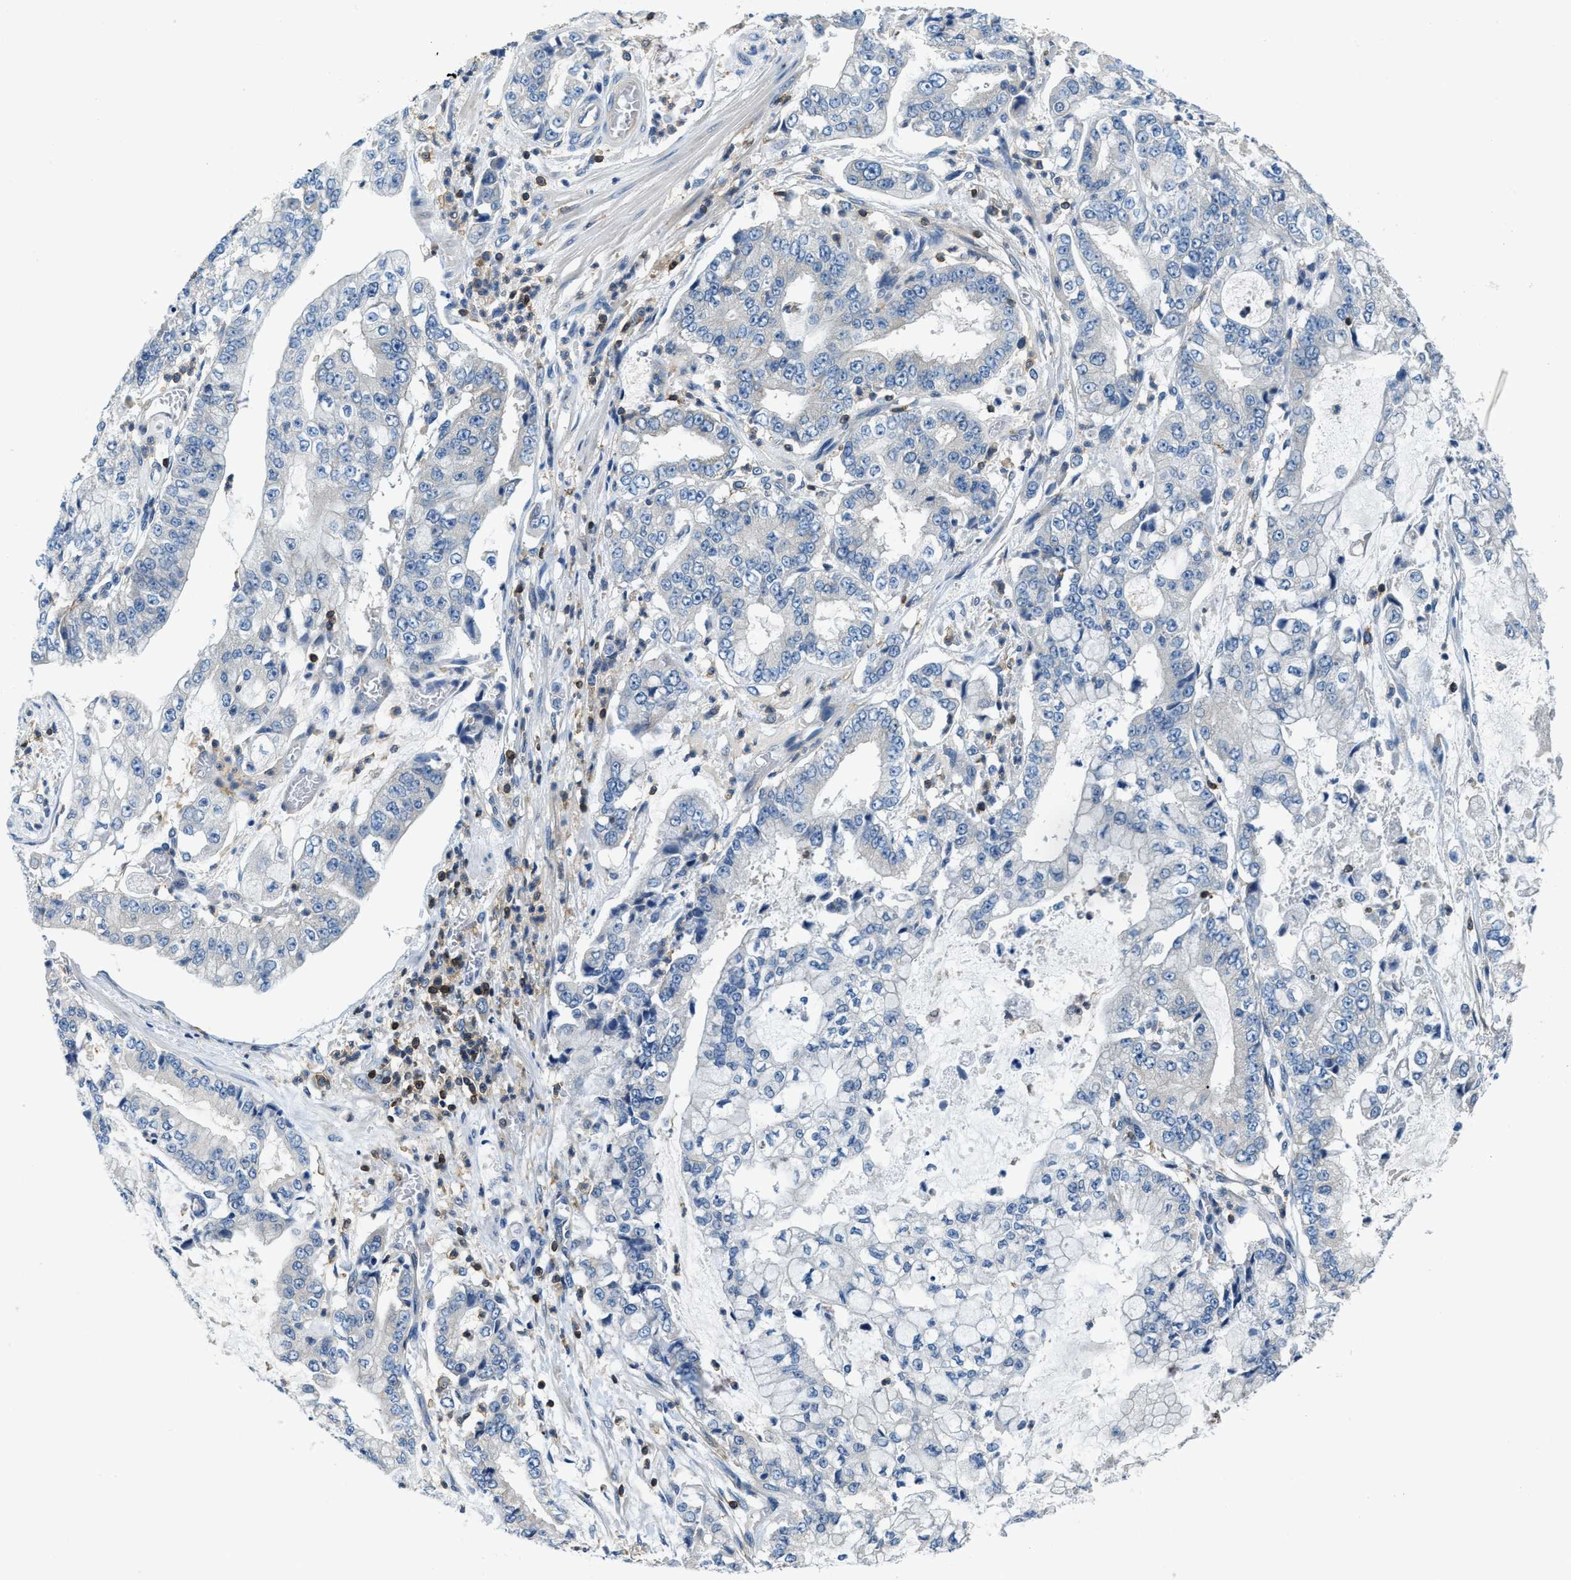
{"staining": {"intensity": "negative", "quantity": "none", "location": "none"}, "tissue": "stomach cancer", "cell_type": "Tumor cells", "image_type": "cancer", "snomed": [{"axis": "morphology", "description": "Adenocarcinoma, NOS"}, {"axis": "topography", "description": "Stomach"}], "caption": "Immunohistochemistry (IHC) image of neoplastic tissue: human stomach adenocarcinoma stained with DAB (3,3'-diaminobenzidine) displays no significant protein staining in tumor cells.", "gene": "MYO1G", "patient": {"sex": "male", "age": 76}}